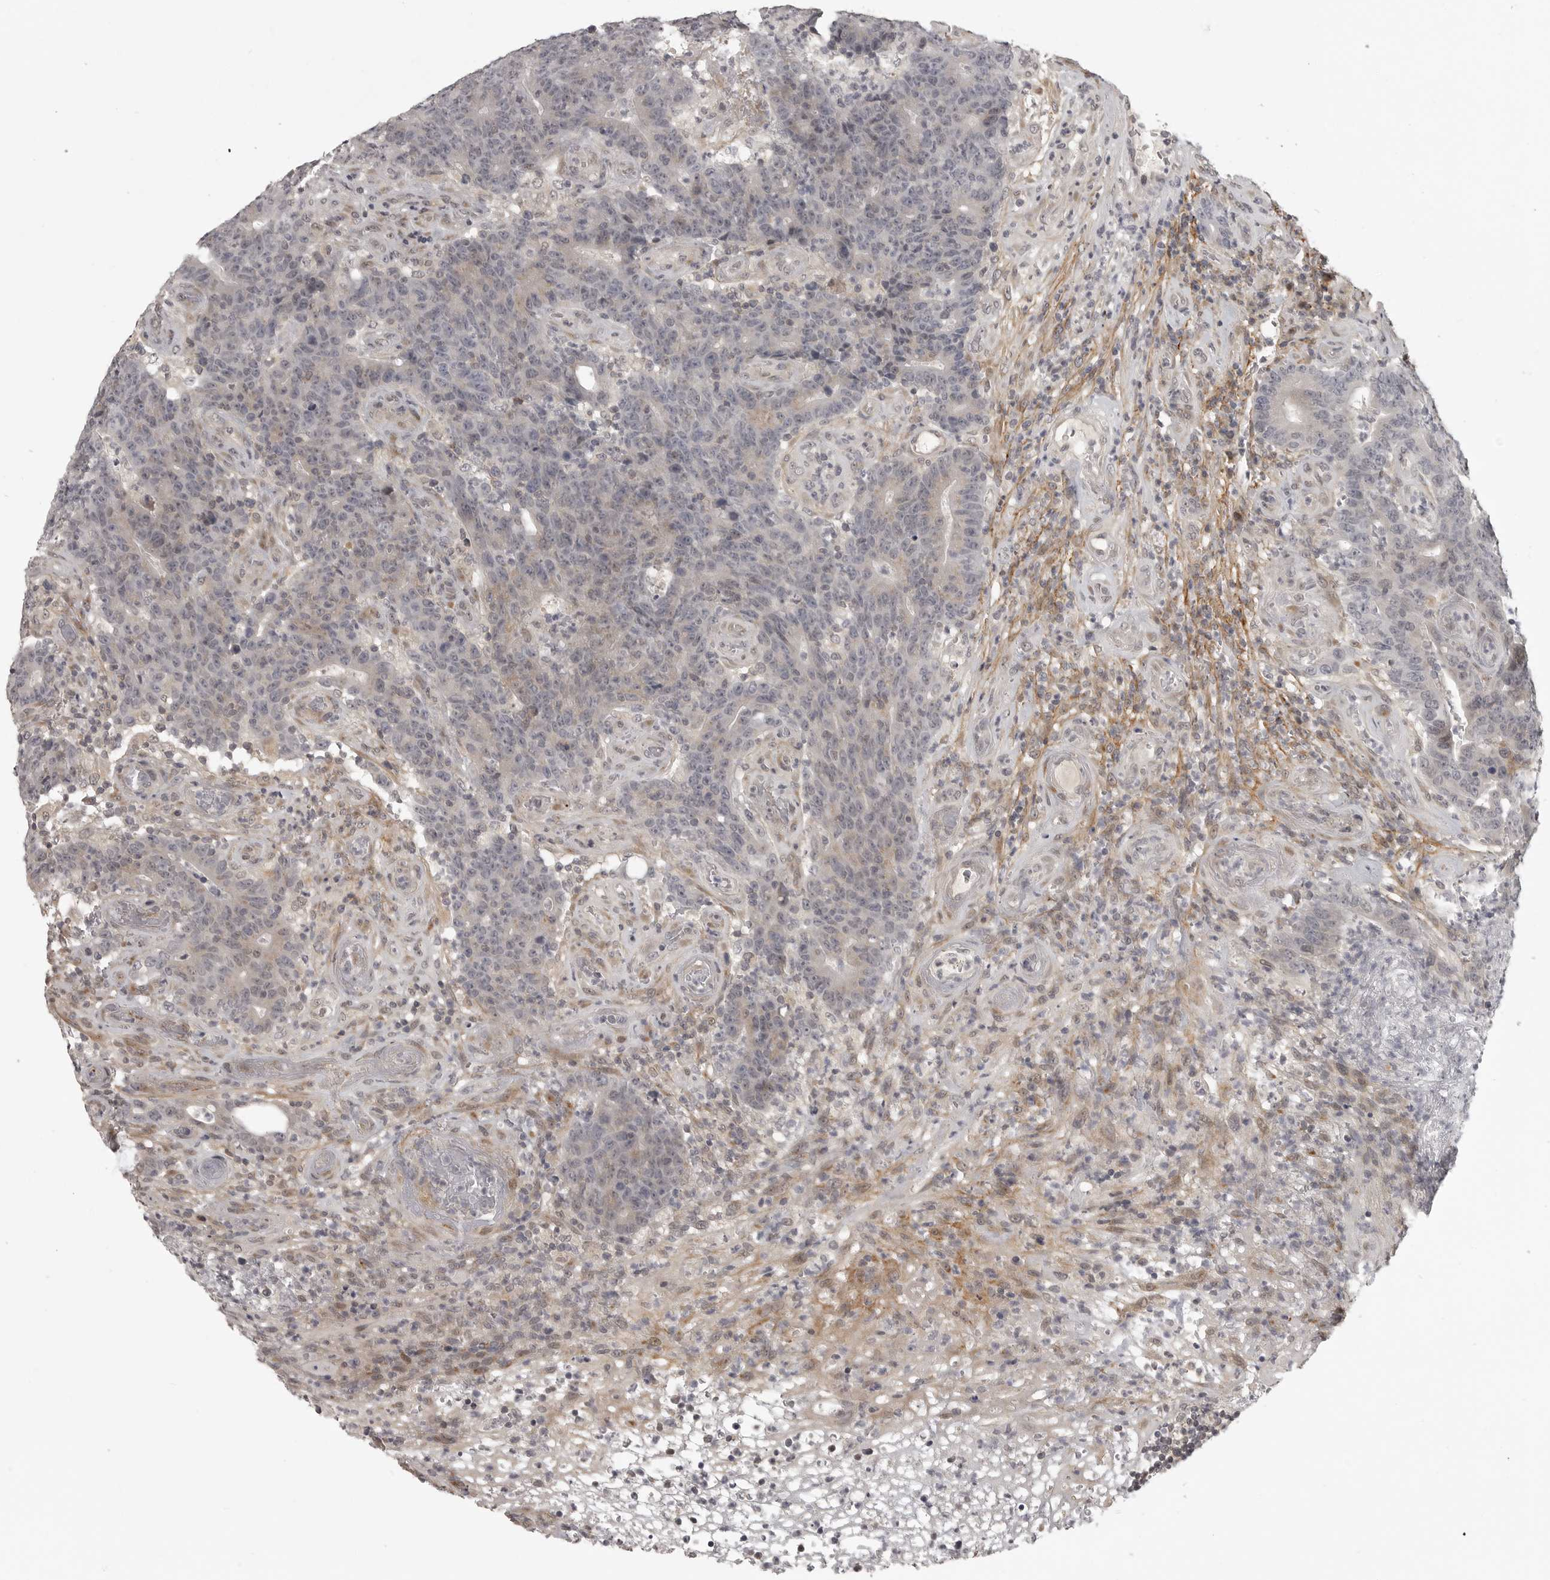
{"staining": {"intensity": "negative", "quantity": "none", "location": "none"}, "tissue": "colorectal cancer", "cell_type": "Tumor cells", "image_type": "cancer", "snomed": [{"axis": "morphology", "description": "Normal tissue, NOS"}, {"axis": "morphology", "description": "Adenocarcinoma, NOS"}, {"axis": "topography", "description": "Colon"}], "caption": "Adenocarcinoma (colorectal) stained for a protein using immunohistochemistry reveals no expression tumor cells.", "gene": "UROD", "patient": {"sex": "female", "age": 75}}